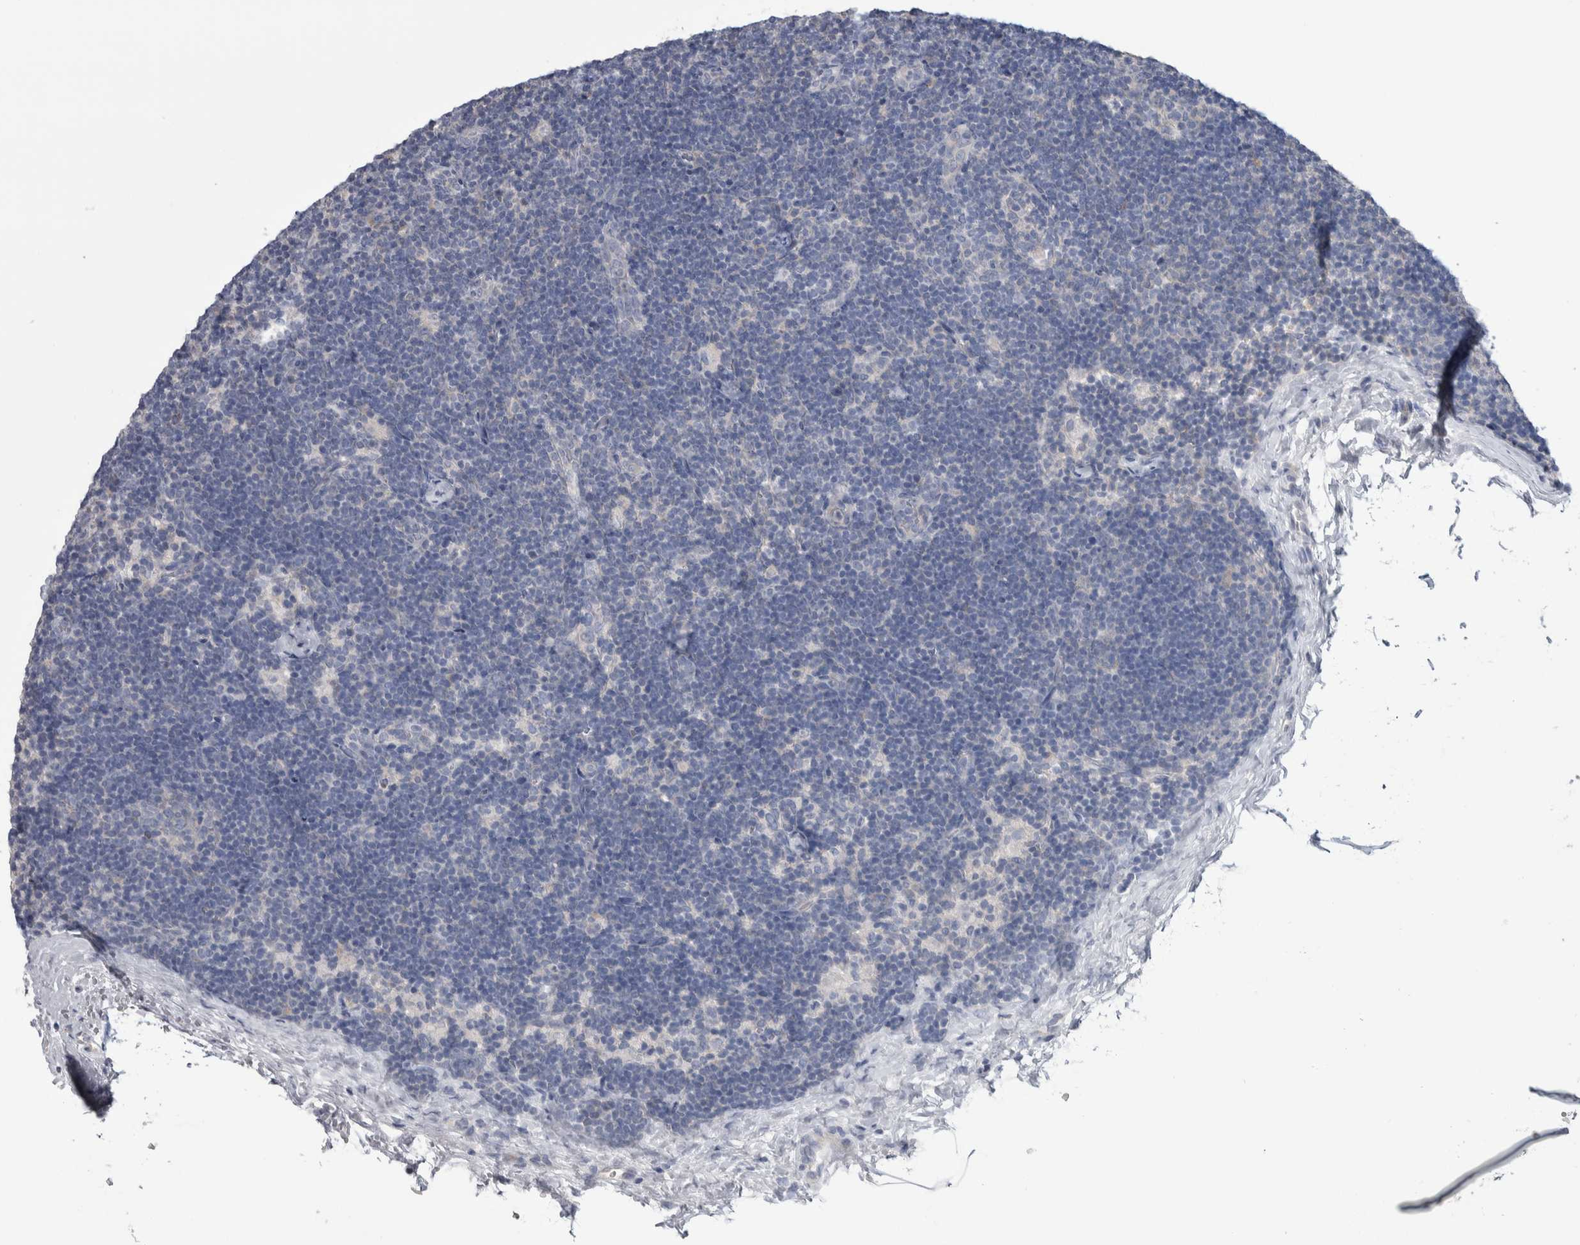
{"staining": {"intensity": "negative", "quantity": "none", "location": "none"}, "tissue": "lymph node", "cell_type": "Germinal center cells", "image_type": "normal", "snomed": [{"axis": "morphology", "description": "Normal tissue, NOS"}, {"axis": "topography", "description": "Lymph node"}], "caption": "Lymph node was stained to show a protein in brown. There is no significant expression in germinal center cells. Brightfield microscopy of immunohistochemistry (IHC) stained with DAB (brown) and hematoxylin (blue), captured at high magnification.", "gene": "GPHN", "patient": {"sex": "female", "age": 22}}